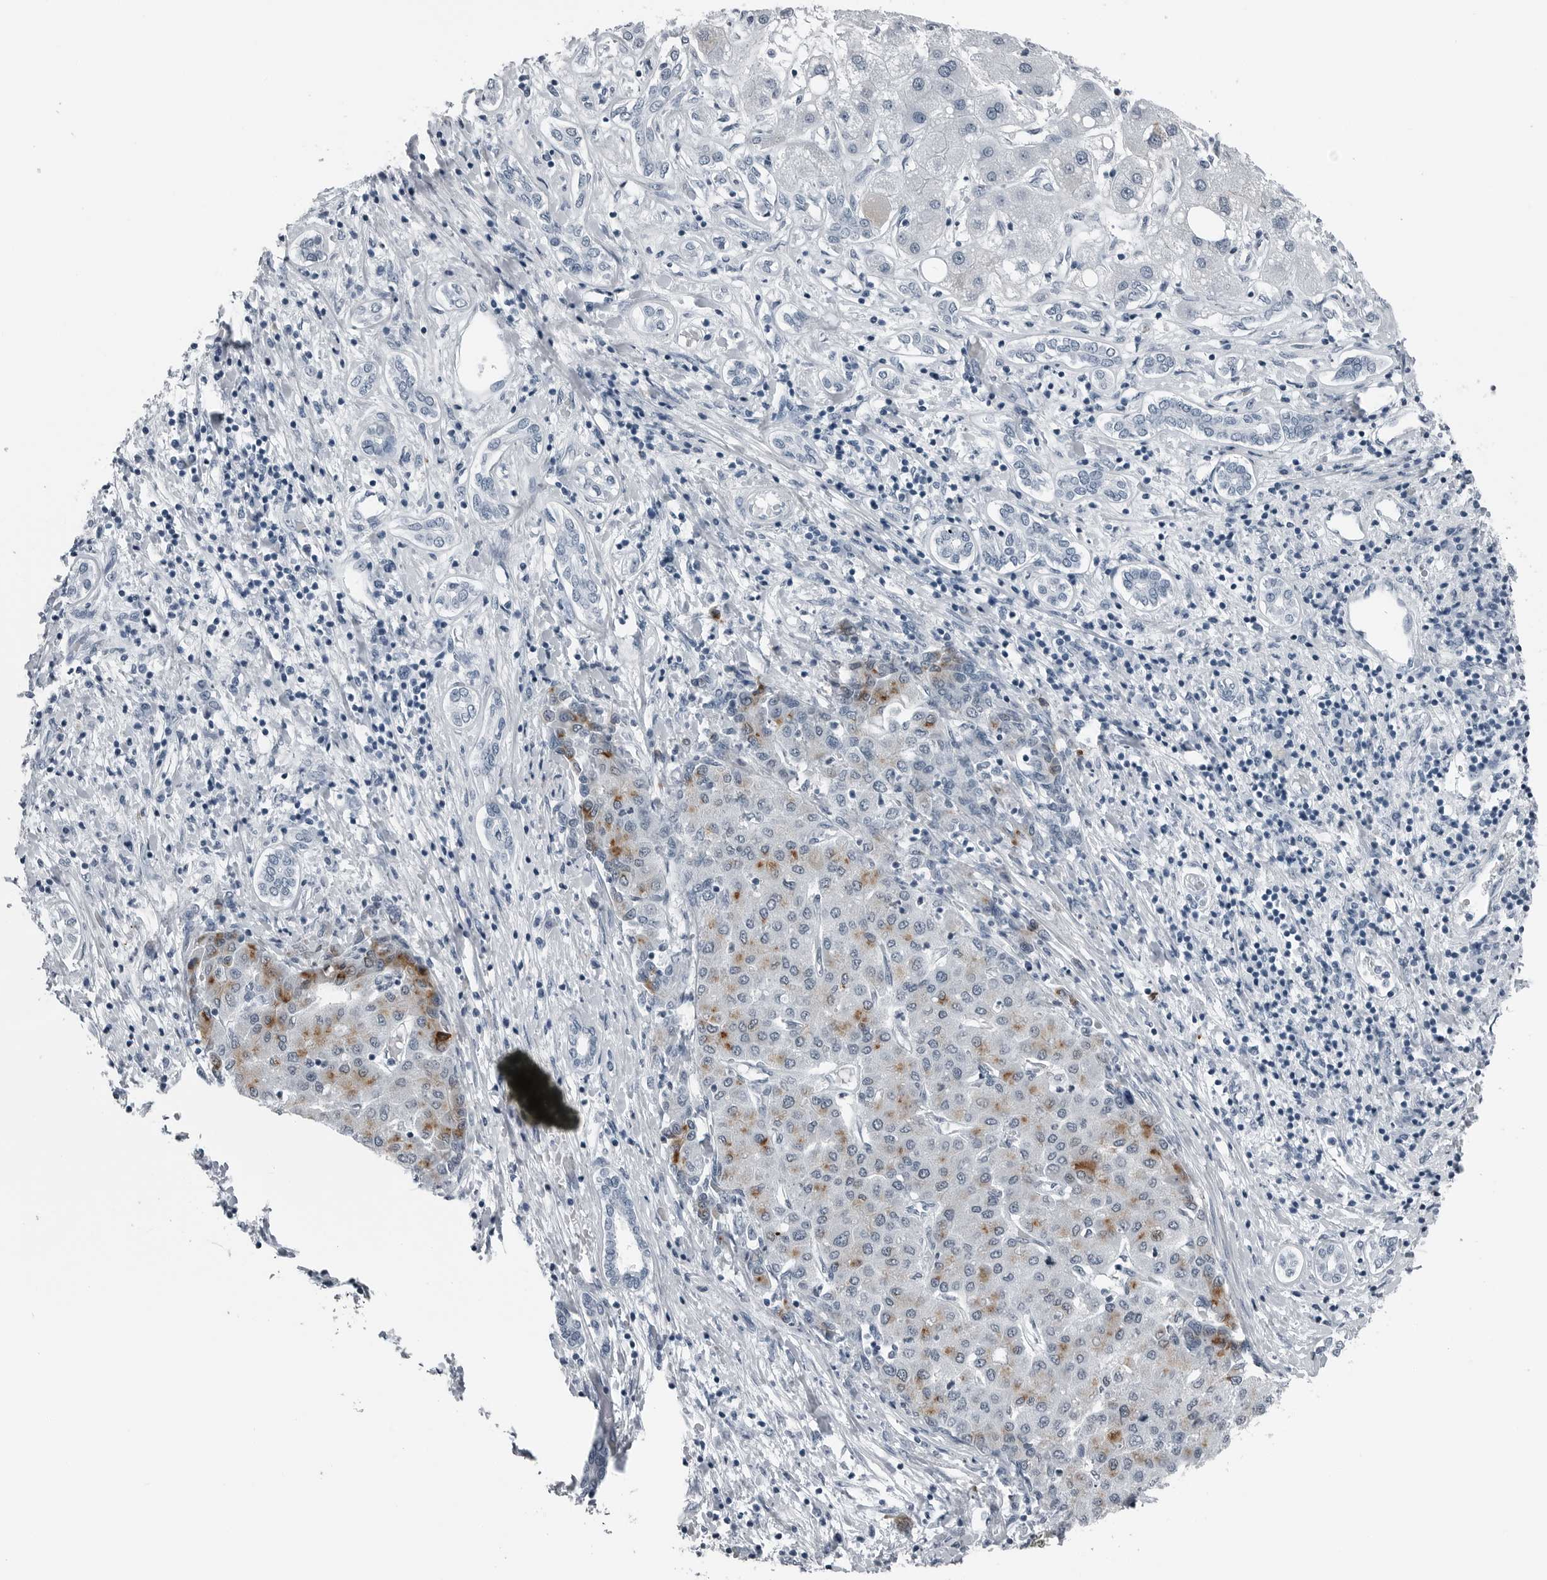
{"staining": {"intensity": "moderate", "quantity": "<25%", "location": "cytoplasmic/membranous"}, "tissue": "liver cancer", "cell_type": "Tumor cells", "image_type": "cancer", "snomed": [{"axis": "morphology", "description": "Carcinoma, Hepatocellular, NOS"}, {"axis": "topography", "description": "Liver"}], "caption": "The histopathology image shows a brown stain indicating the presence of a protein in the cytoplasmic/membranous of tumor cells in hepatocellular carcinoma (liver).", "gene": "SPINK1", "patient": {"sex": "male", "age": 65}}